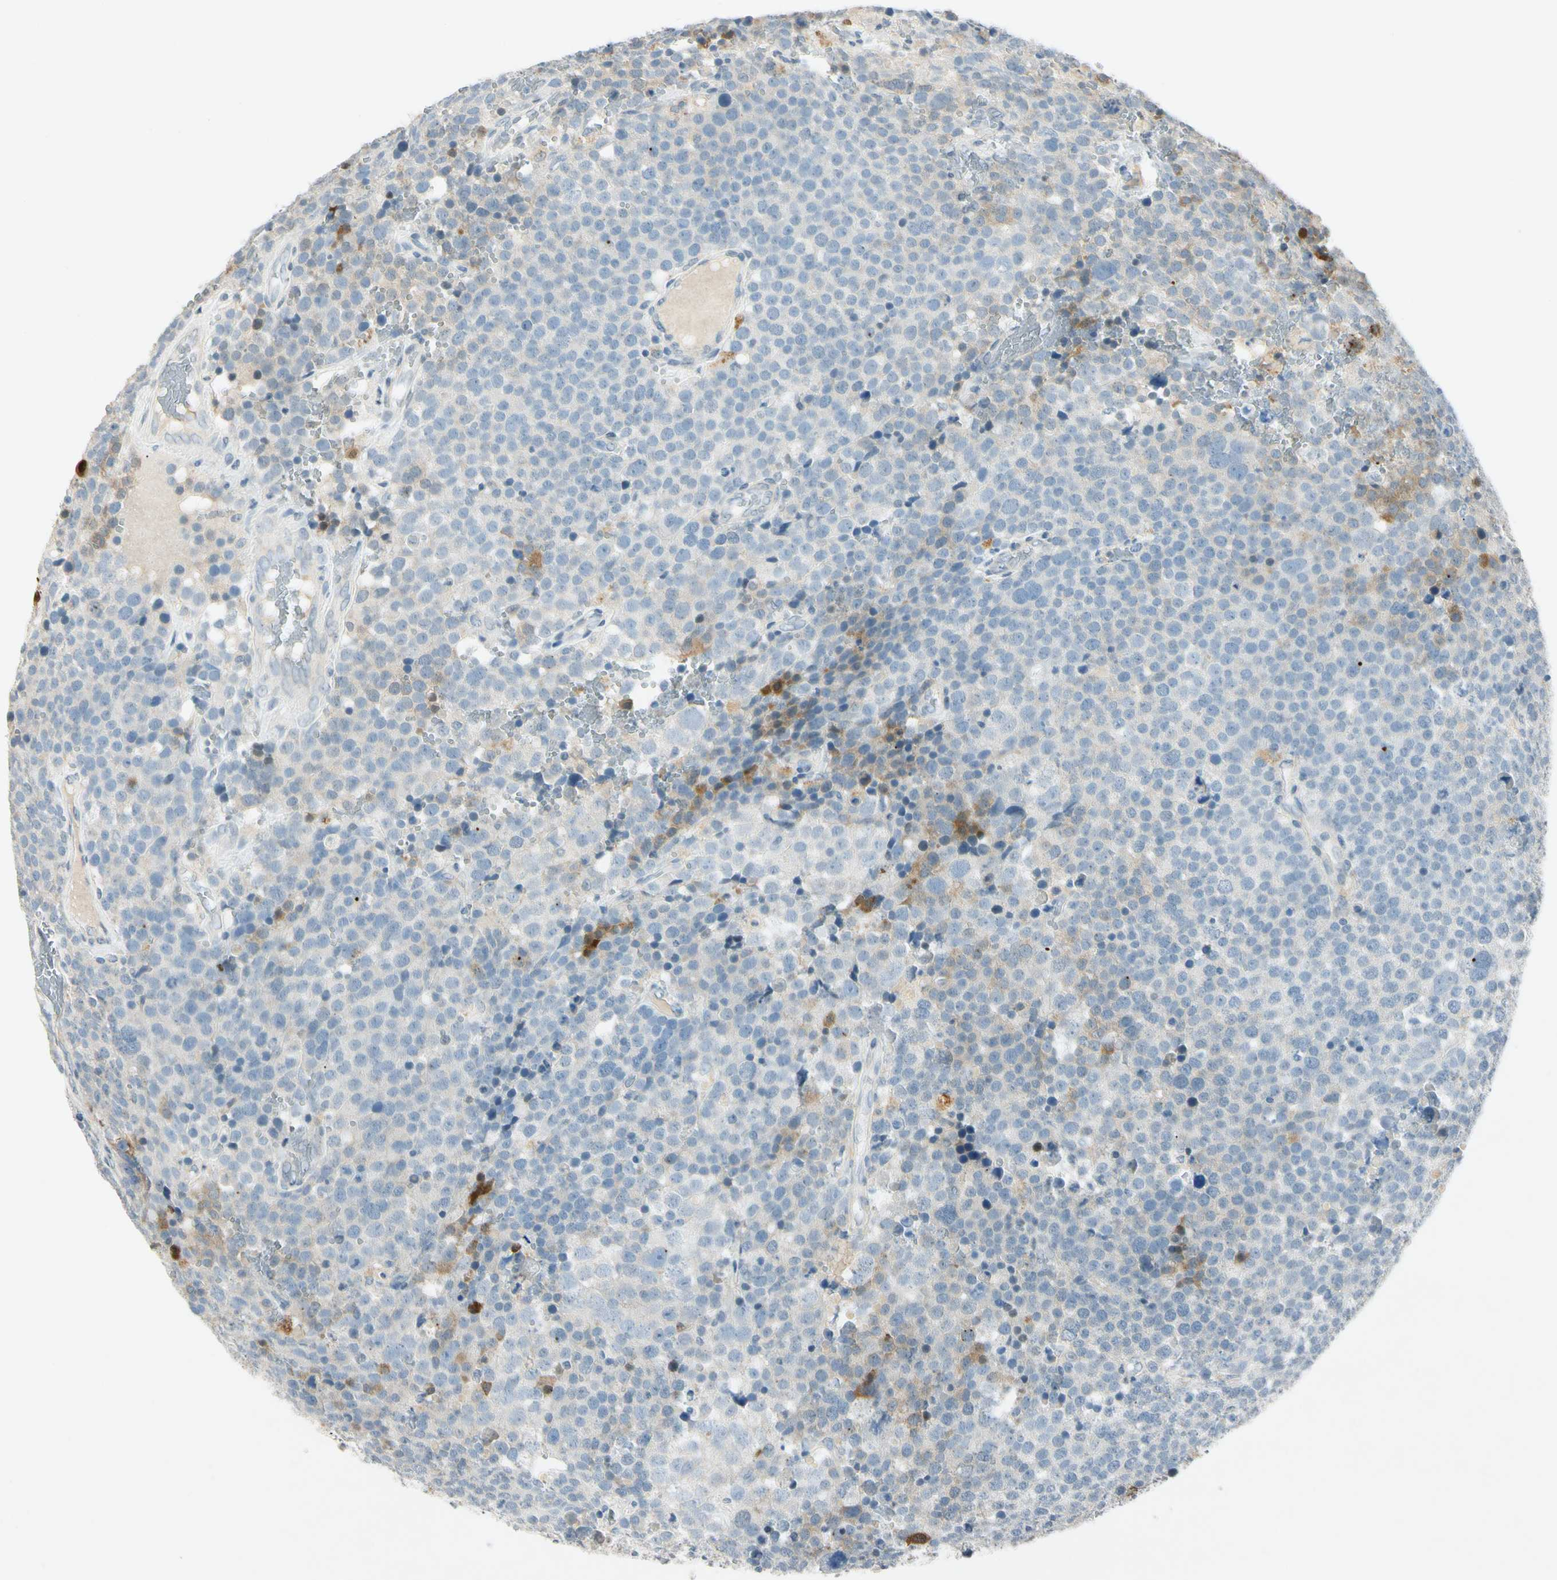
{"staining": {"intensity": "weak", "quantity": "<25%", "location": "cytoplasmic/membranous"}, "tissue": "testis cancer", "cell_type": "Tumor cells", "image_type": "cancer", "snomed": [{"axis": "morphology", "description": "Seminoma, NOS"}, {"axis": "topography", "description": "Testis"}], "caption": "There is no significant positivity in tumor cells of testis cancer. The staining was performed using DAB (3,3'-diaminobenzidine) to visualize the protein expression in brown, while the nuclei were stained in blue with hematoxylin (Magnification: 20x).", "gene": "HSPA1B", "patient": {"sex": "male", "age": 71}}